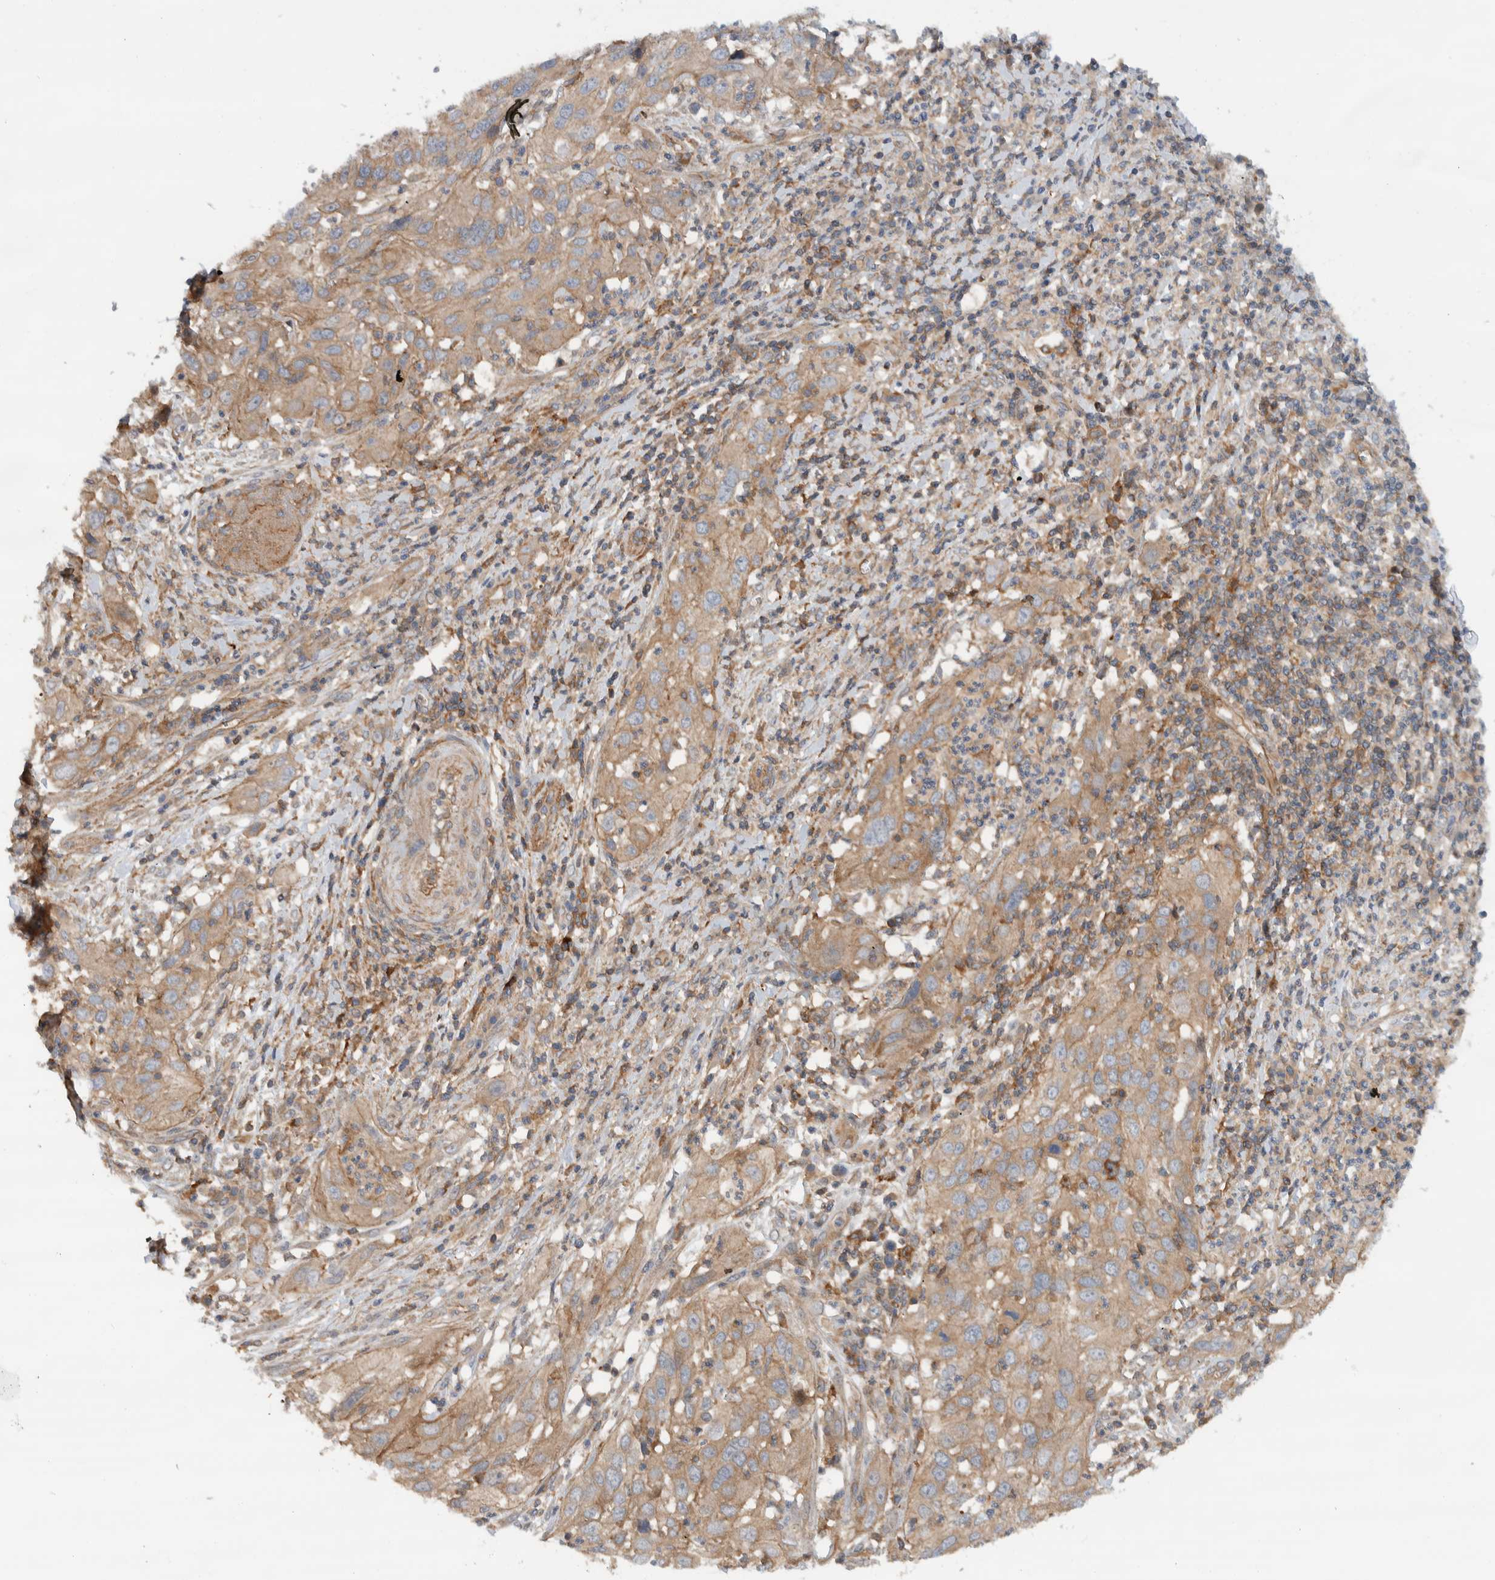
{"staining": {"intensity": "weak", "quantity": ">75%", "location": "cytoplasmic/membranous"}, "tissue": "cervical cancer", "cell_type": "Tumor cells", "image_type": "cancer", "snomed": [{"axis": "morphology", "description": "Squamous cell carcinoma, NOS"}, {"axis": "topography", "description": "Cervix"}], "caption": "Immunohistochemistry of human cervical cancer displays low levels of weak cytoplasmic/membranous expression in approximately >75% of tumor cells.", "gene": "MPRIP", "patient": {"sex": "female", "age": 32}}